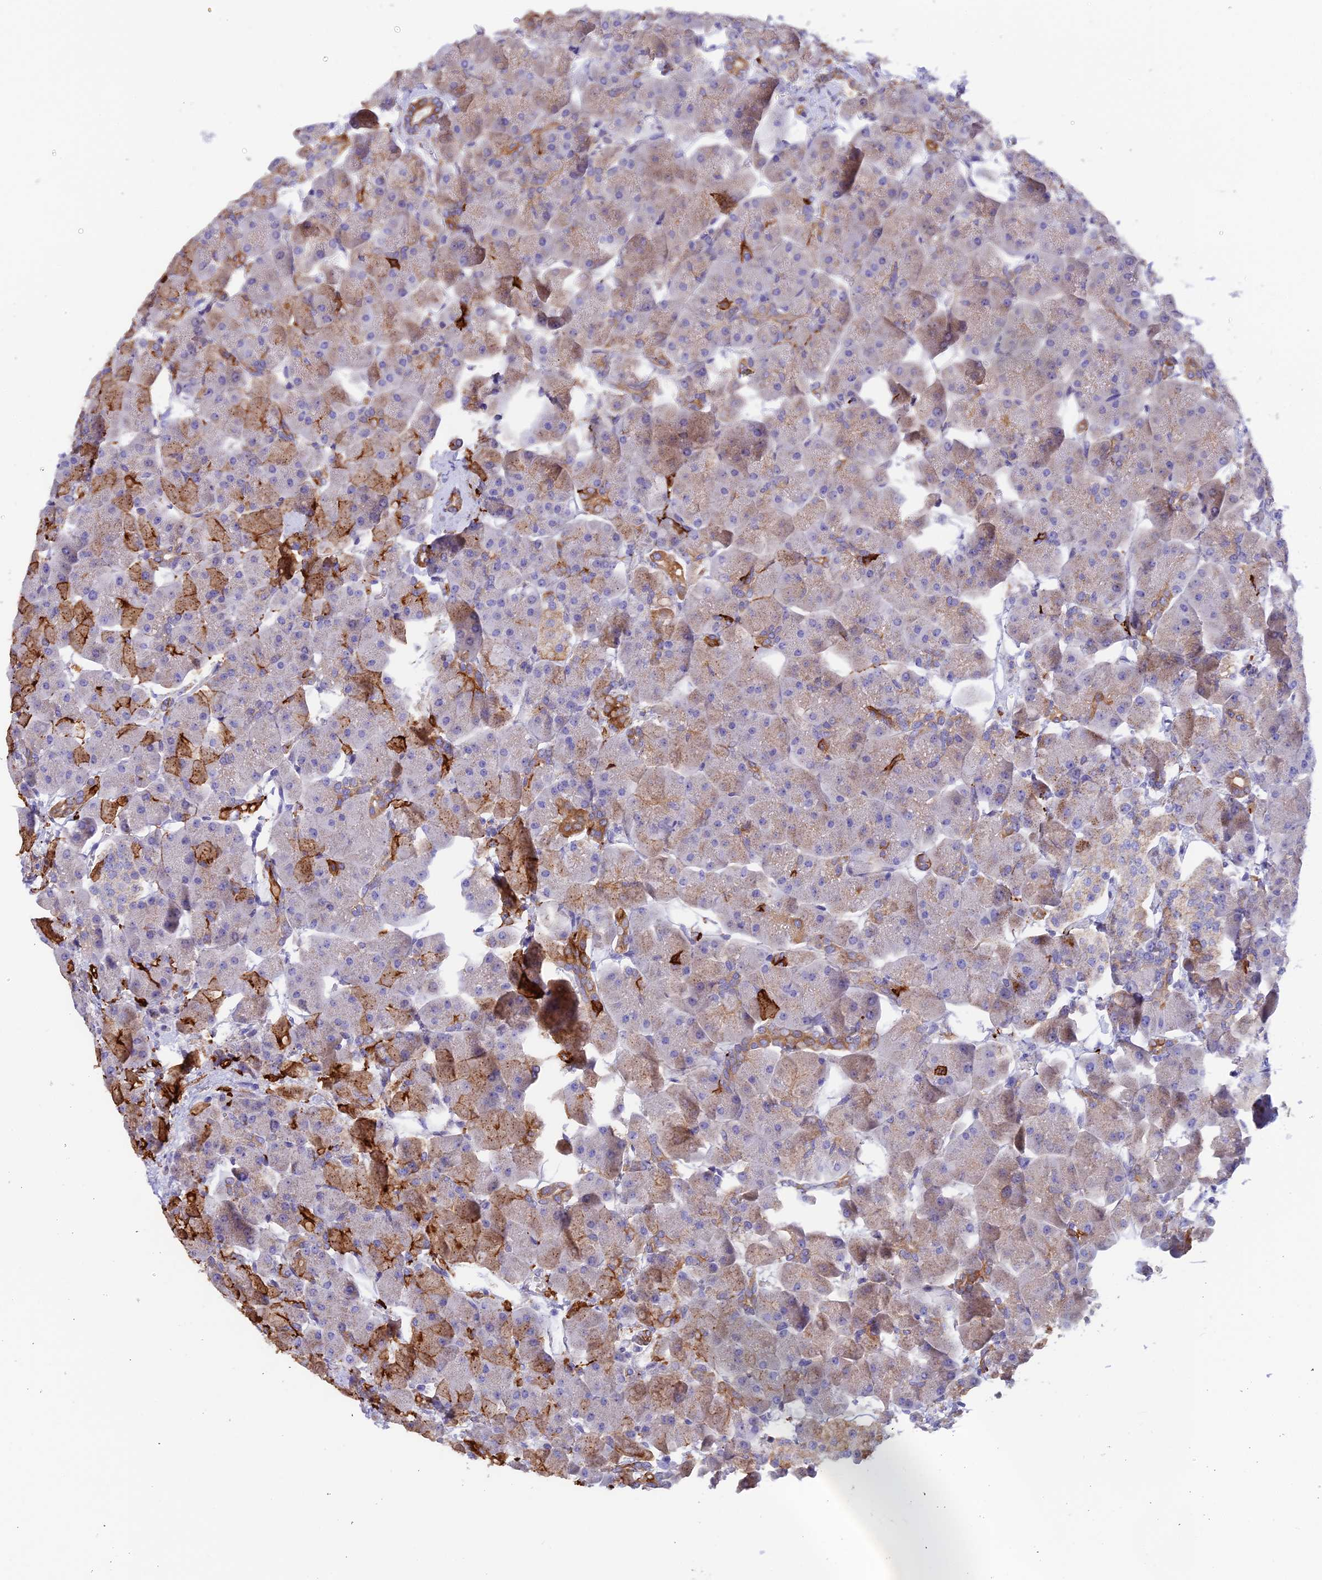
{"staining": {"intensity": "moderate", "quantity": "25%-75%", "location": "cytoplasmic/membranous"}, "tissue": "pancreas", "cell_type": "Exocrine glandular cells", "image_type": "normal", "snomed": [{"axis": "morphology", "description": "Normal tissue, NOS"}, {"axis": "topography", "description": "Pancreas"}], "caption": "High-power microscopy captured an IHC micrograph of benign pancreas, revealing moderate cytoplasmic/membranous expression in approximately 25%-75% of exocrine glandular cells. (Stains: DAB (3,3'-diaminobenzidine) in brown, nuclei in blue, Microscopy: brightfield microscopy at high magnification).", "gene": "CSPG4", "patient": {"sex": "male", "age": 66}}